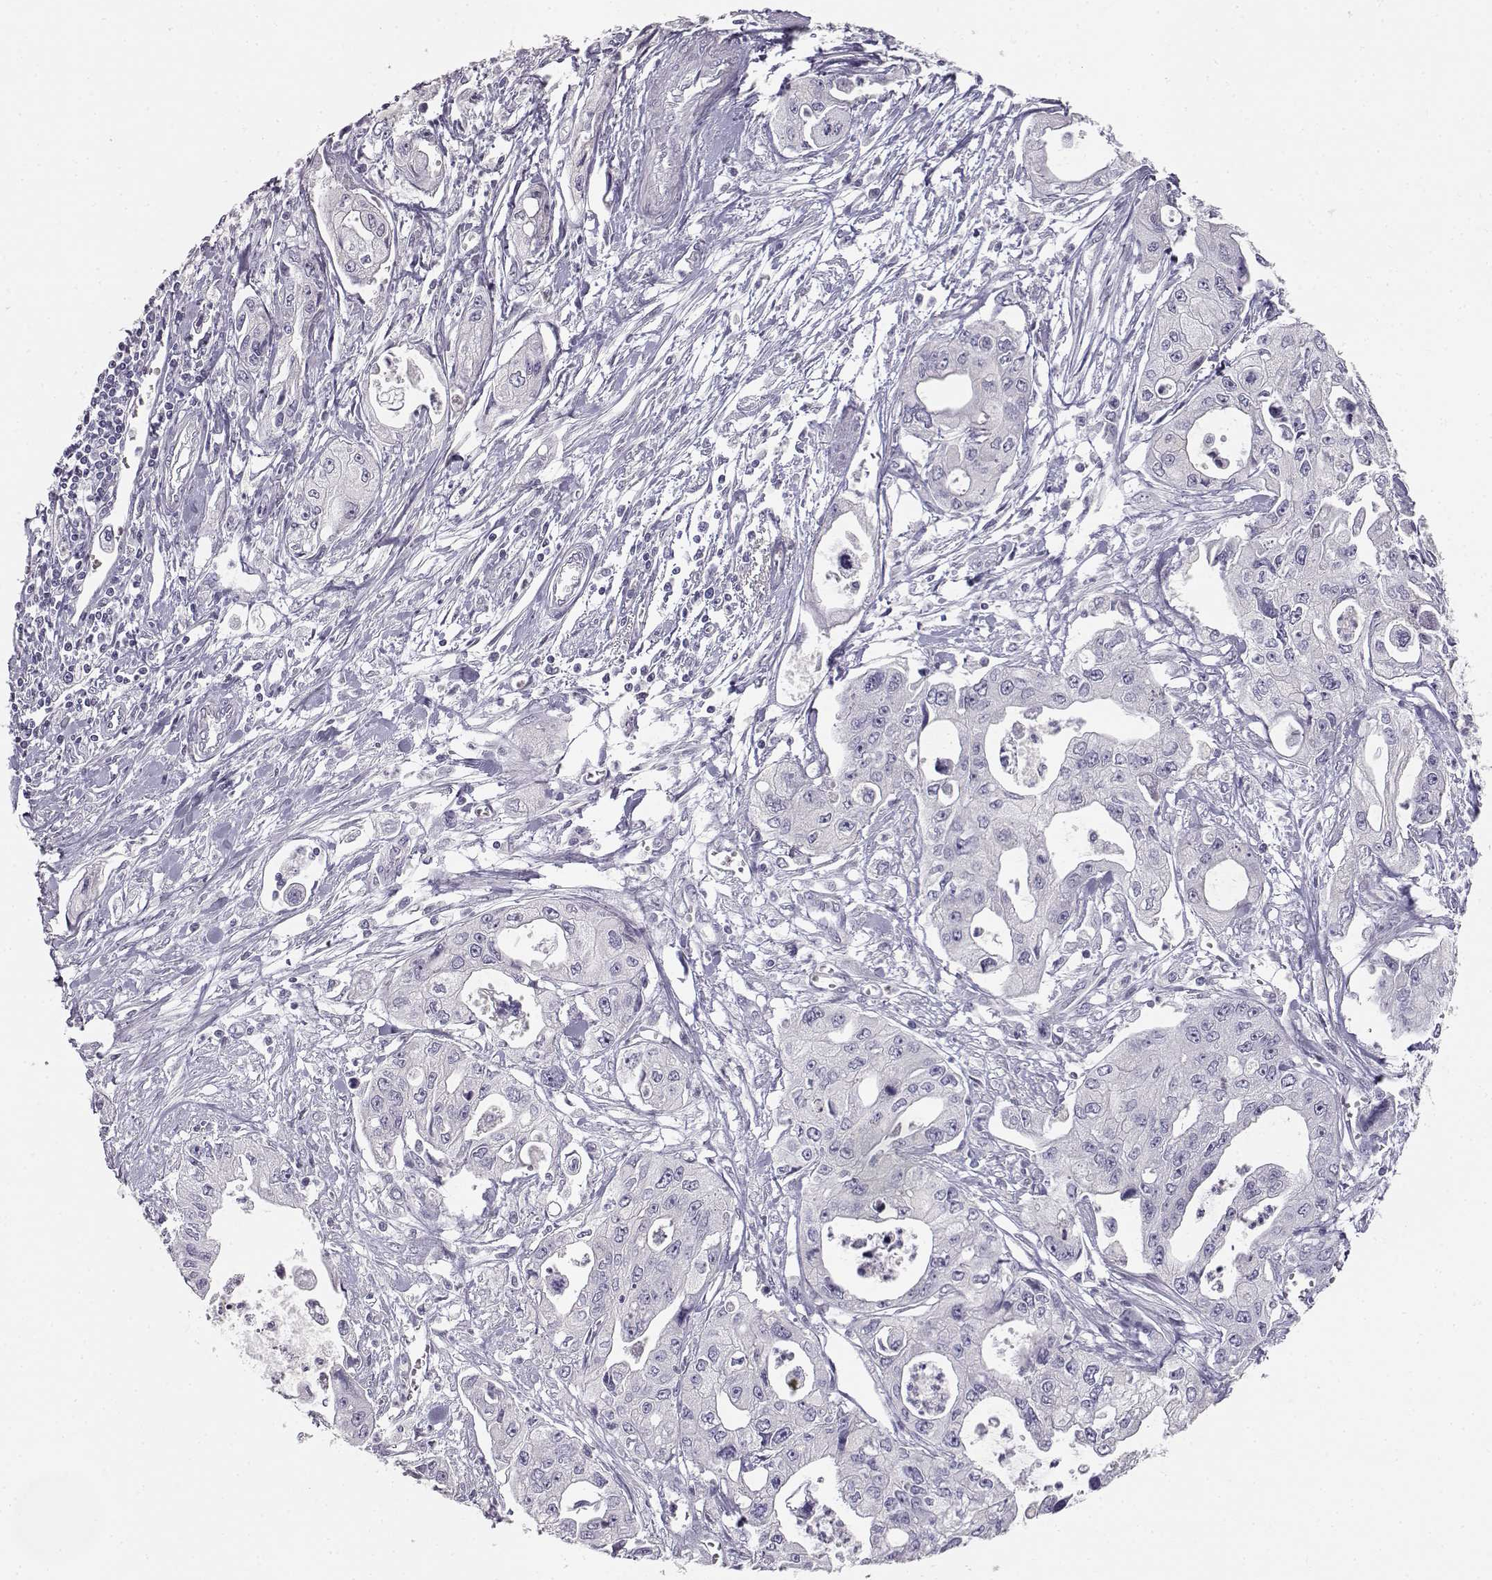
{"staining": {"intensity": "negative", "quantity": "none", "location": "none"}, "tissue": "pancreatic cancer", "cell_type": "Tumor cells", "image_type": "cancer", "snomed": [{"axis": "morphology", "description": "Adenocarcinoma, NOS"}, {"axis": "topography", "description": "Pancreas"}], "caption": "This micrograph is of pancreatic cancer stained with IHC to label a protein in brown with the nuclei are counter-stained blue. There is no expression in tumor cells.", "gene": "MYCBPAP", "patient": {"sex": "male", "age": 70}}